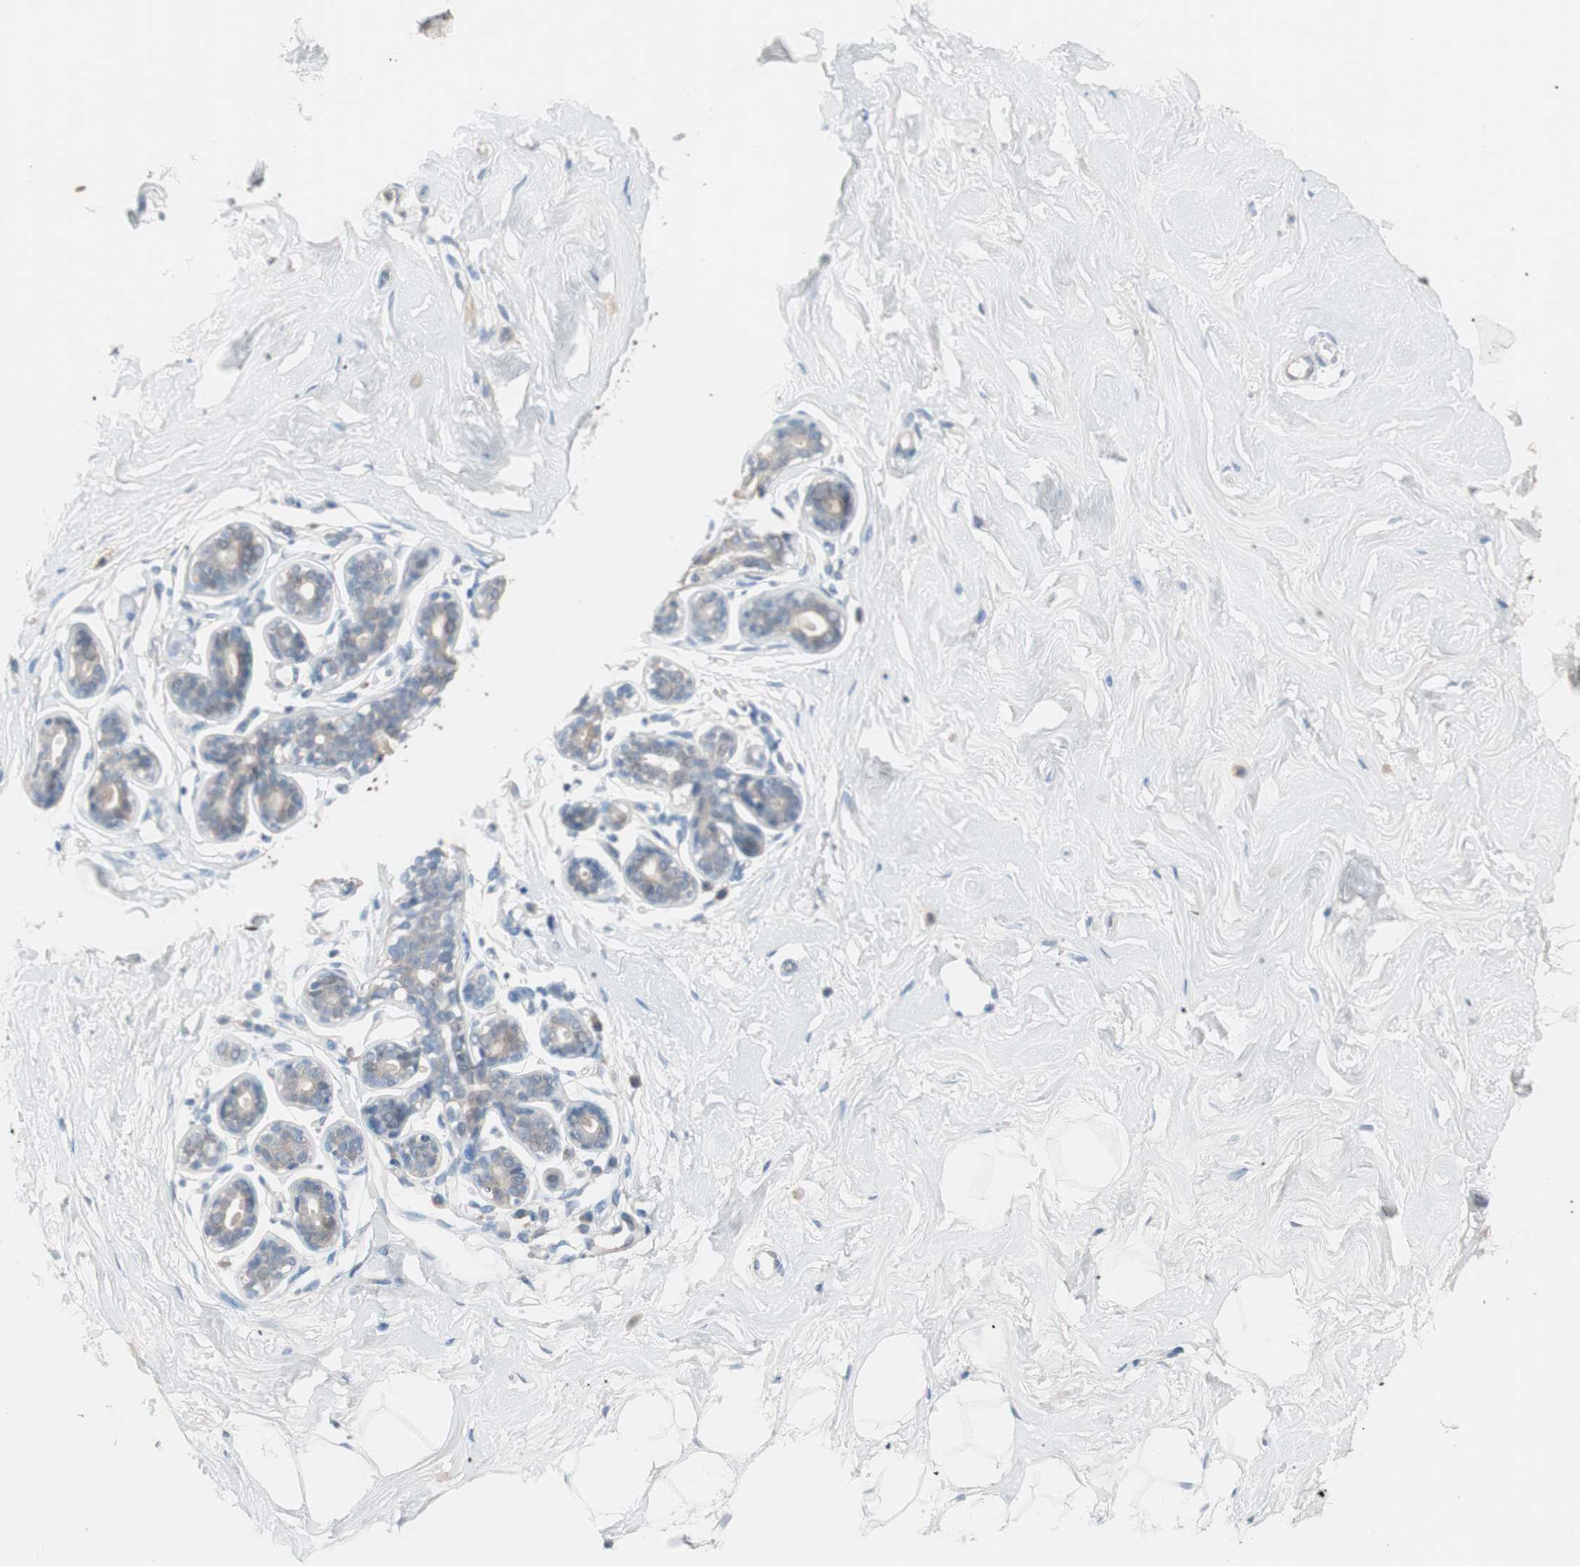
{"staining": {"intensity": "negative", "quantity": "none", "location": "none"}, "tissue": "breast", "cell_type": "Adipocytes", "image_type": "normal", "snomed": [{"axis": "morphology", "description": "Normal tissue, NOS"}, {"axis": "topography", "description": "Breast"}], "caption": "The photomicrograph reveals no staining of adipocytes in normal breast.", "gene": "KHK", "patient": {"sex": "female", "age": 23}}